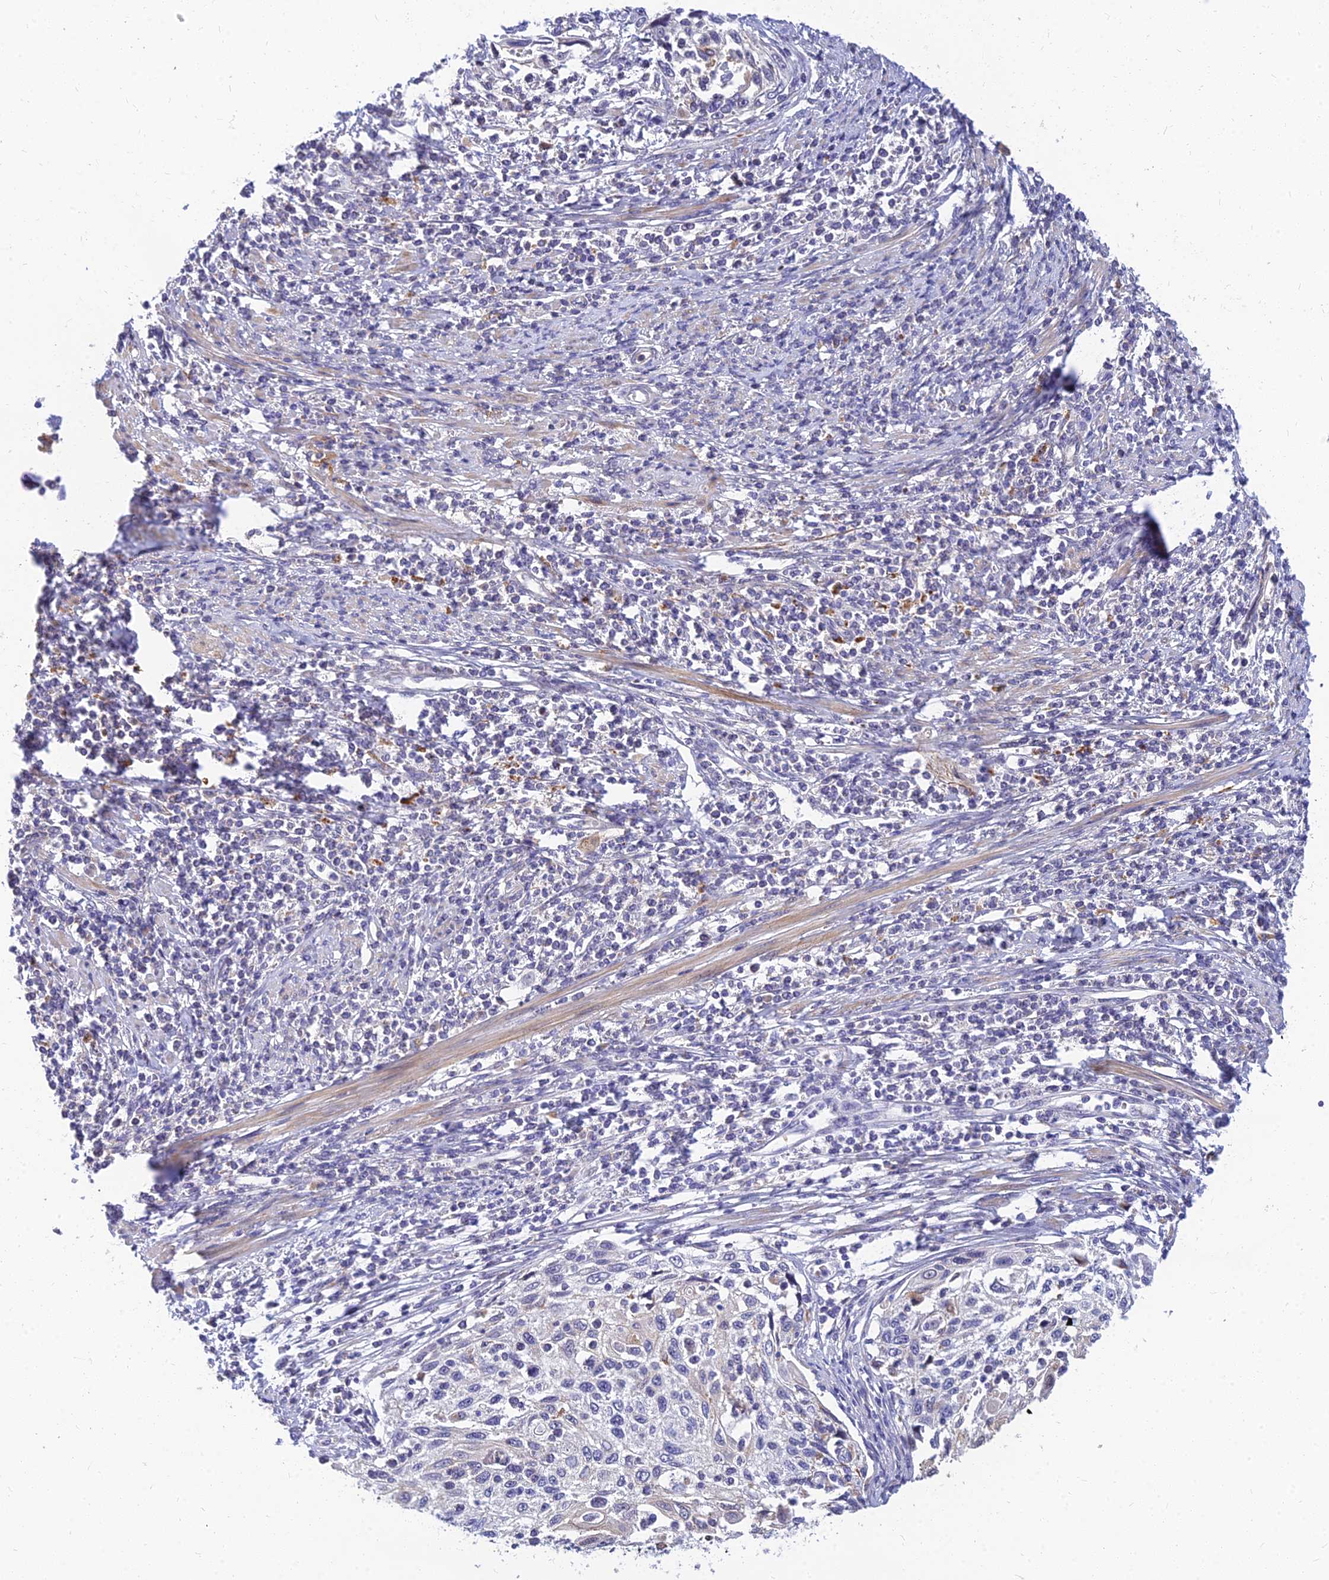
{"staining": {"intensity": "negative", "quantity": "none", "location": "none"}, "tissue": "cervical cancer", "cell_type": "Tumor cells", "image_type": "cancer", "snomed": [{"axis": "morphology", "description": "Squamous cell carcinoma, NOS"}, {"axis": "topography", "description": "Cervix"}], "caption": "Tumor cells are negative for protein expression in human cervical squamous cell carcinoma.", "gene": "ANKS4B", "patient": {"sex": "female", "age": 70}}